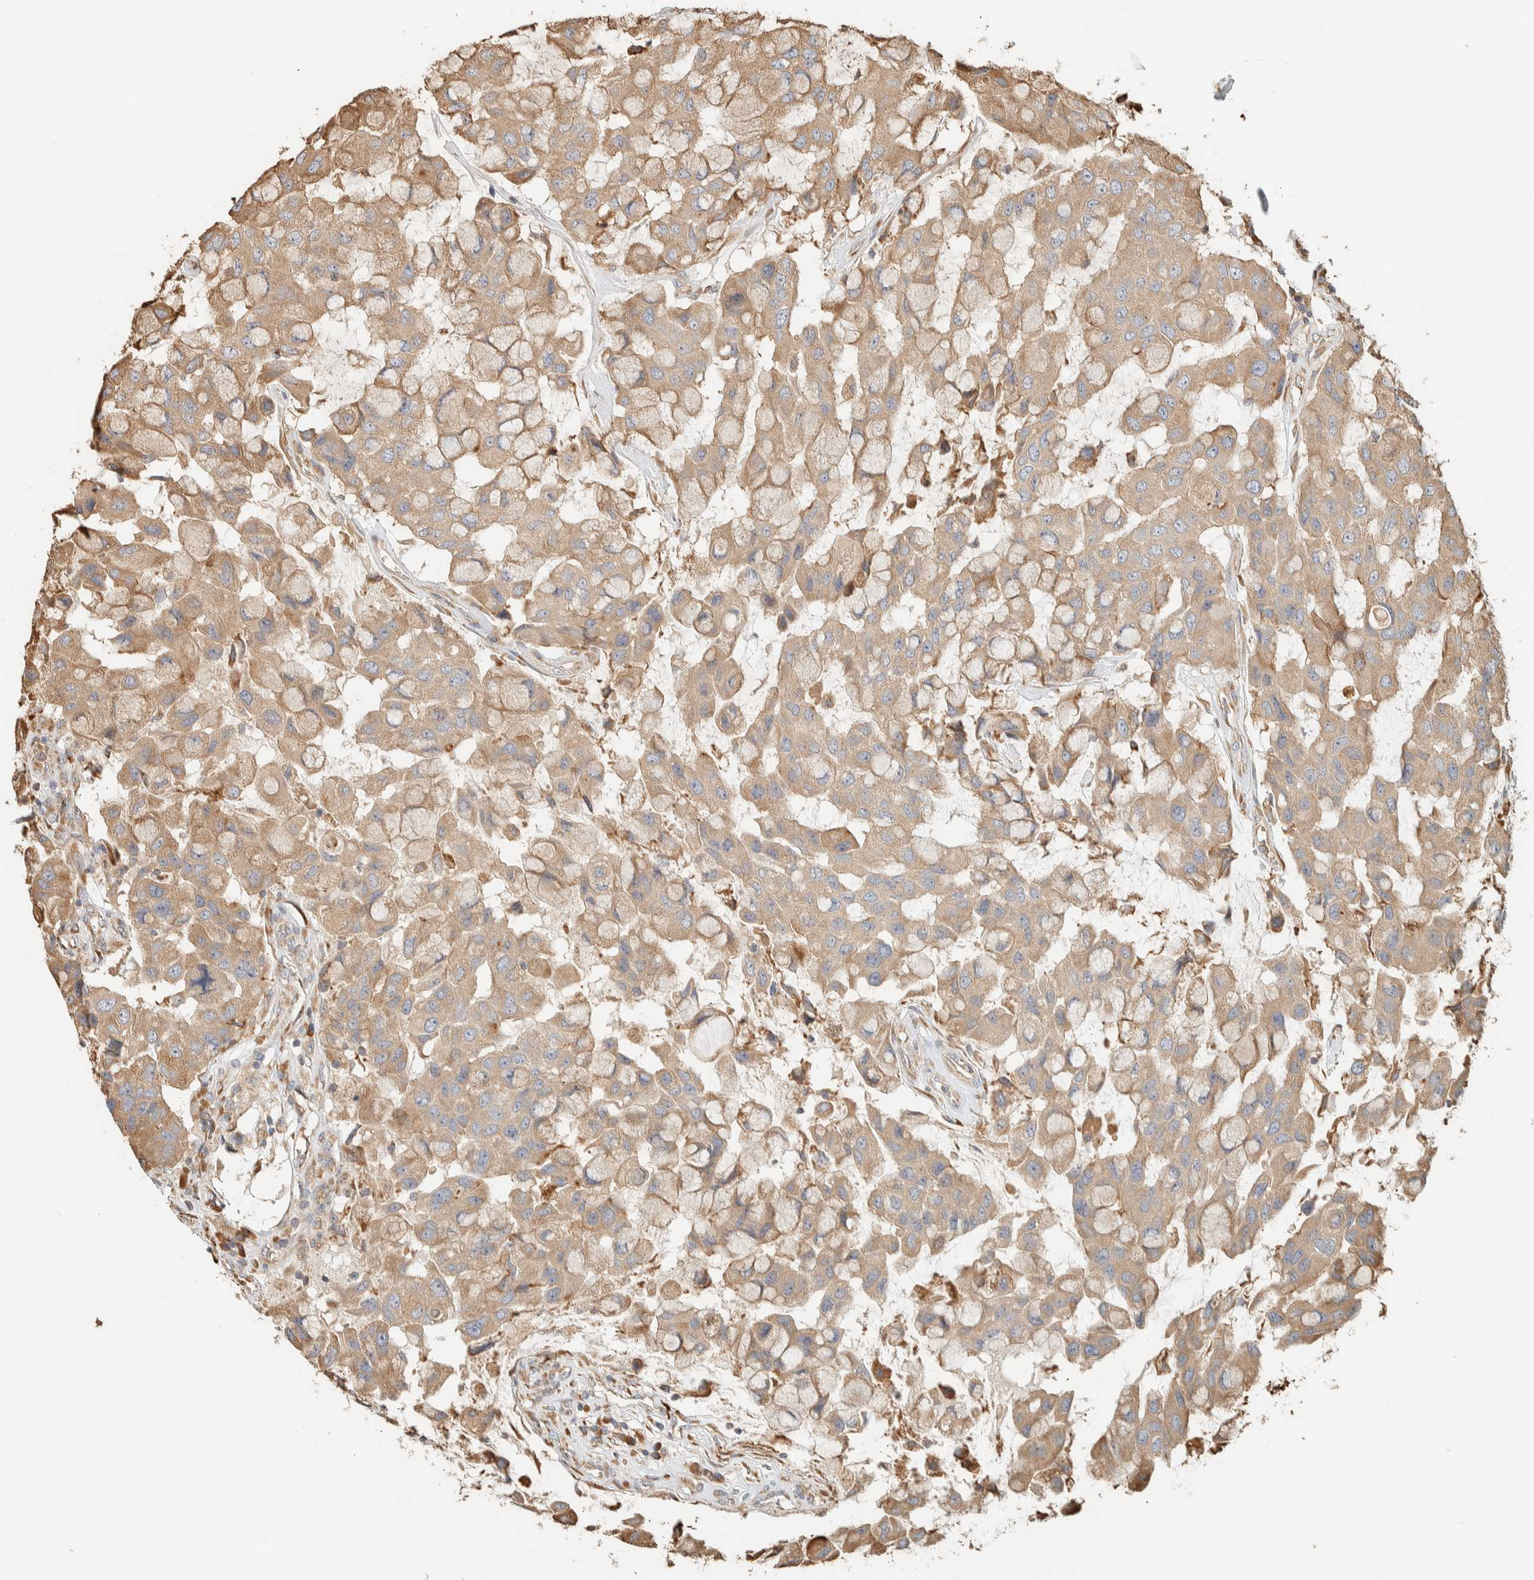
{"staining": {"intensity": "moderate", "quantity": ">75%", "location": "cytoplasmic/membranous"}, "tissue": "breast cancer", "cell_type": "Tumor cells", "image_type": "cancer", "snomed": [{"axis": "morphology", "description": "Duct carcinoma"}, {"axis": "topography", "description": "Breast"}], "caption": "About >75% of tumor cells in breast cancer (intraductal carcinoma) exhibit moderate cytoplasmic/membranous protein positivity as visualized by brown immunohistochemical staining.", "gene": "RAB11FIP1", "patient": {"sex": "female", "age": 27}}